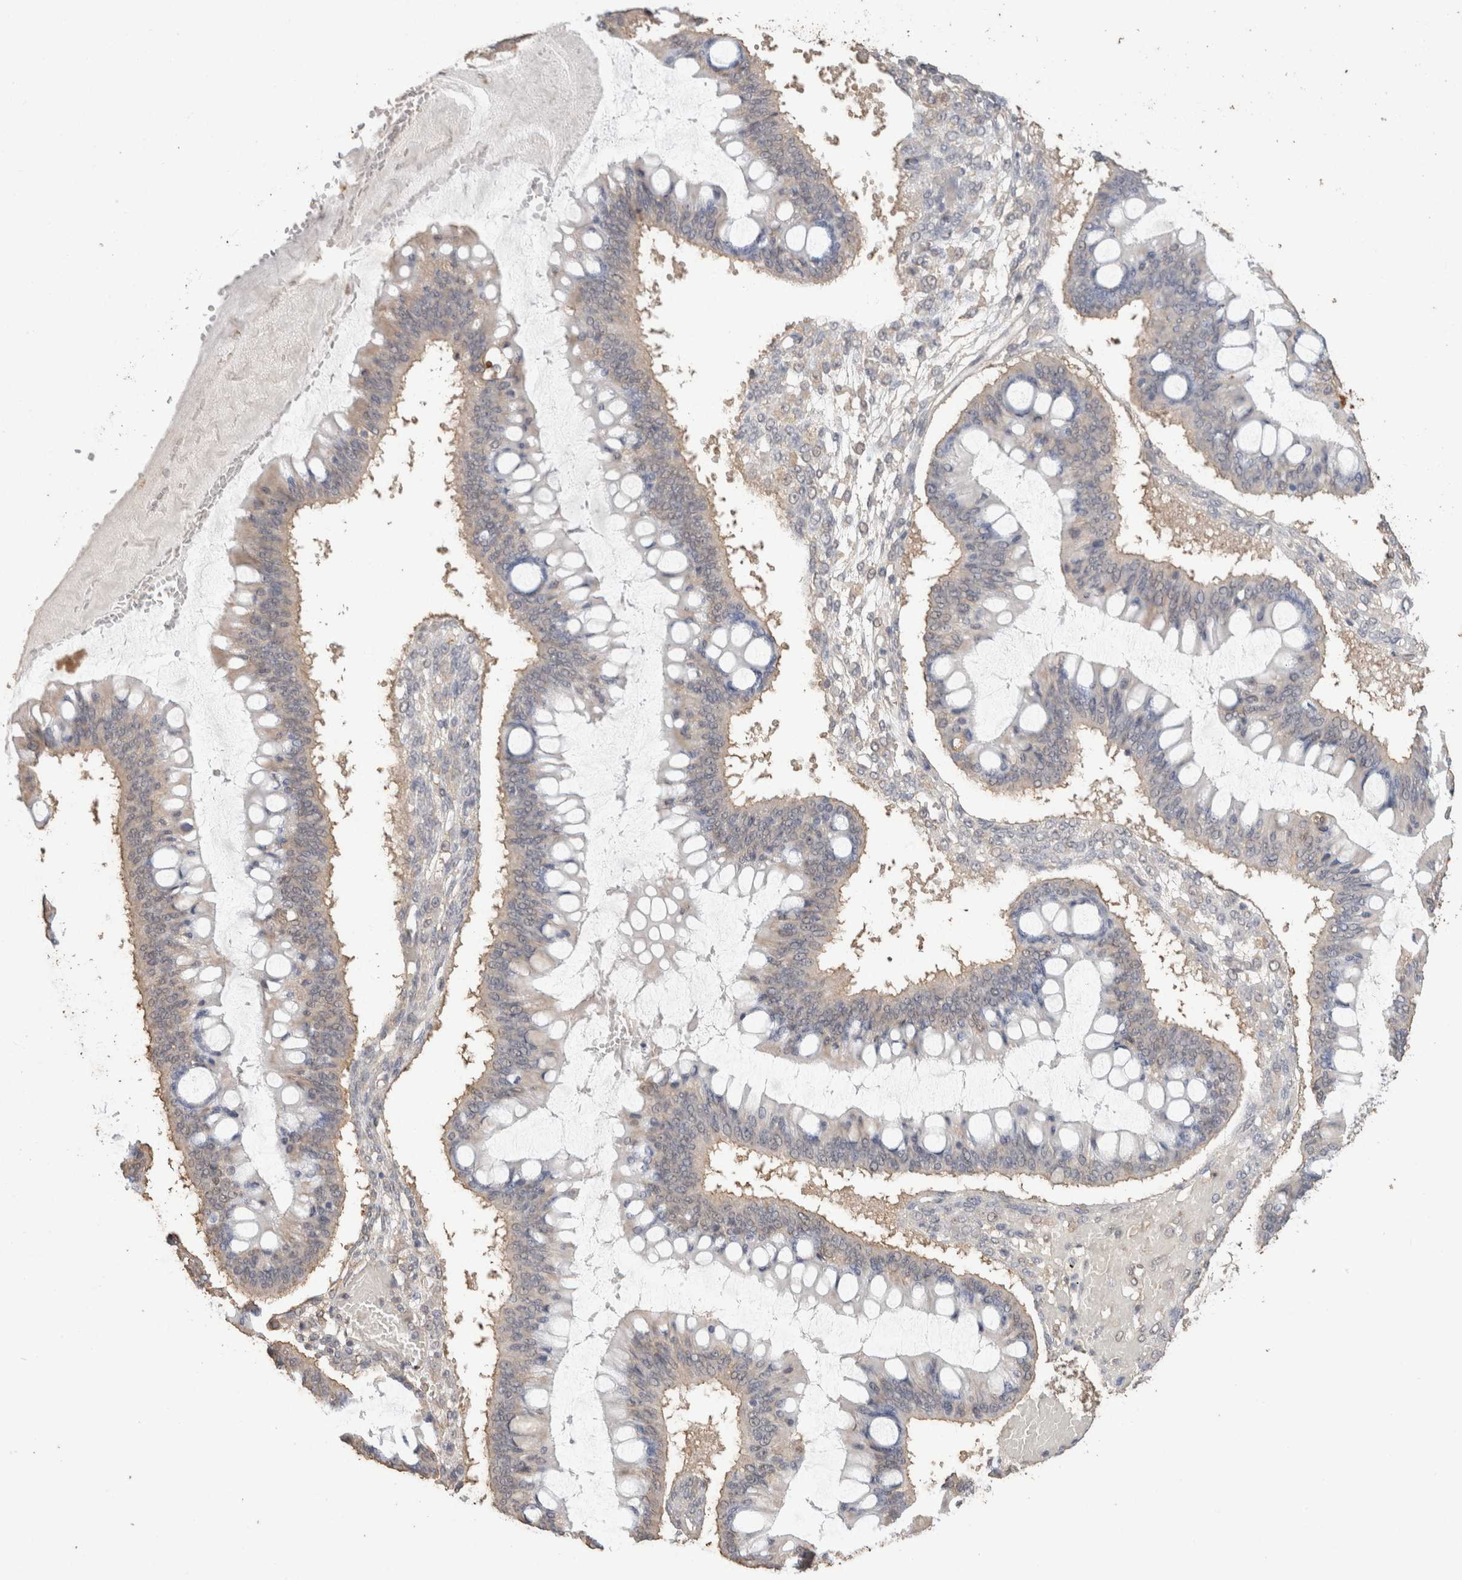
{"staining": {"intensity": "weak", "quantity": "<25%", "location": "cytoplasmic/membranous"}, "tissue": "ovarian cancer", "cell_type": "Tumor cells", "image_type": "cancer", "snomed": [{"axis": "morphology", "description": "Cystadenocarcinoma, mucinous, NOS"}, {"axis": "topography", "description": "Ovary"}], "caption": "DAB immunohistochemical staining of human ovarian mucinous cystadenocarcinoma shows no significant expression in tumor cells.", "gene": "CX3CL1", "patient": {"sex": "female", "age": 73}}